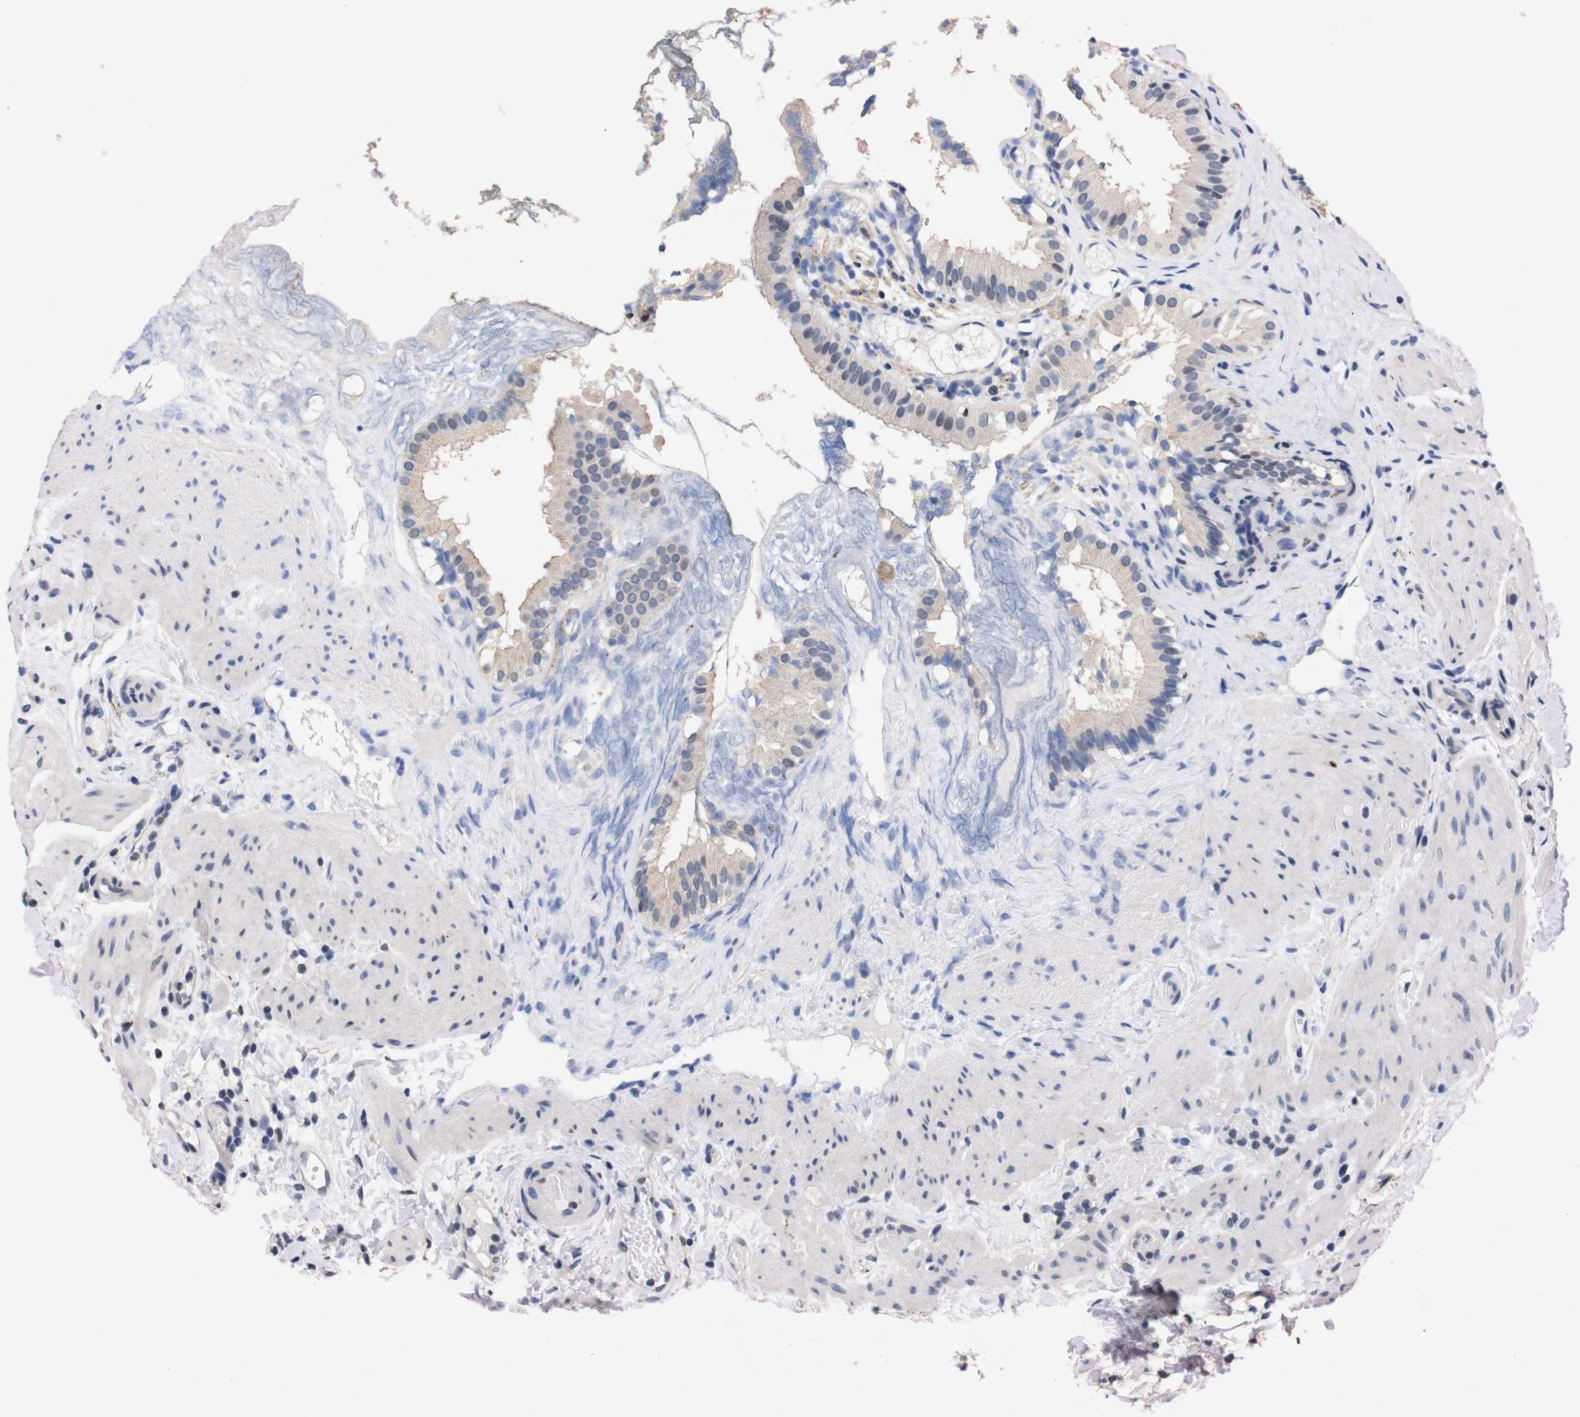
{"staining": {"intensity": "weak", "quantity": "<25%", "location": "cytoplasmic/membranous"}, "tissue": "gallbladder", "cell_type": "Glandular cells", "image_type": "normal", "snomed": [{"axis": "morphology", "description": "Normal tissue, NOS"}, {"axis": "topography", "description": "Gallbladder"}], "caption": "This is an immunohistochemistry (IHC) image of unremarkable human gallbladder. There is no positivity in glandular cells.", "gene": "TNFRSF21", "patient": {"sex": "female", "age": 26}}